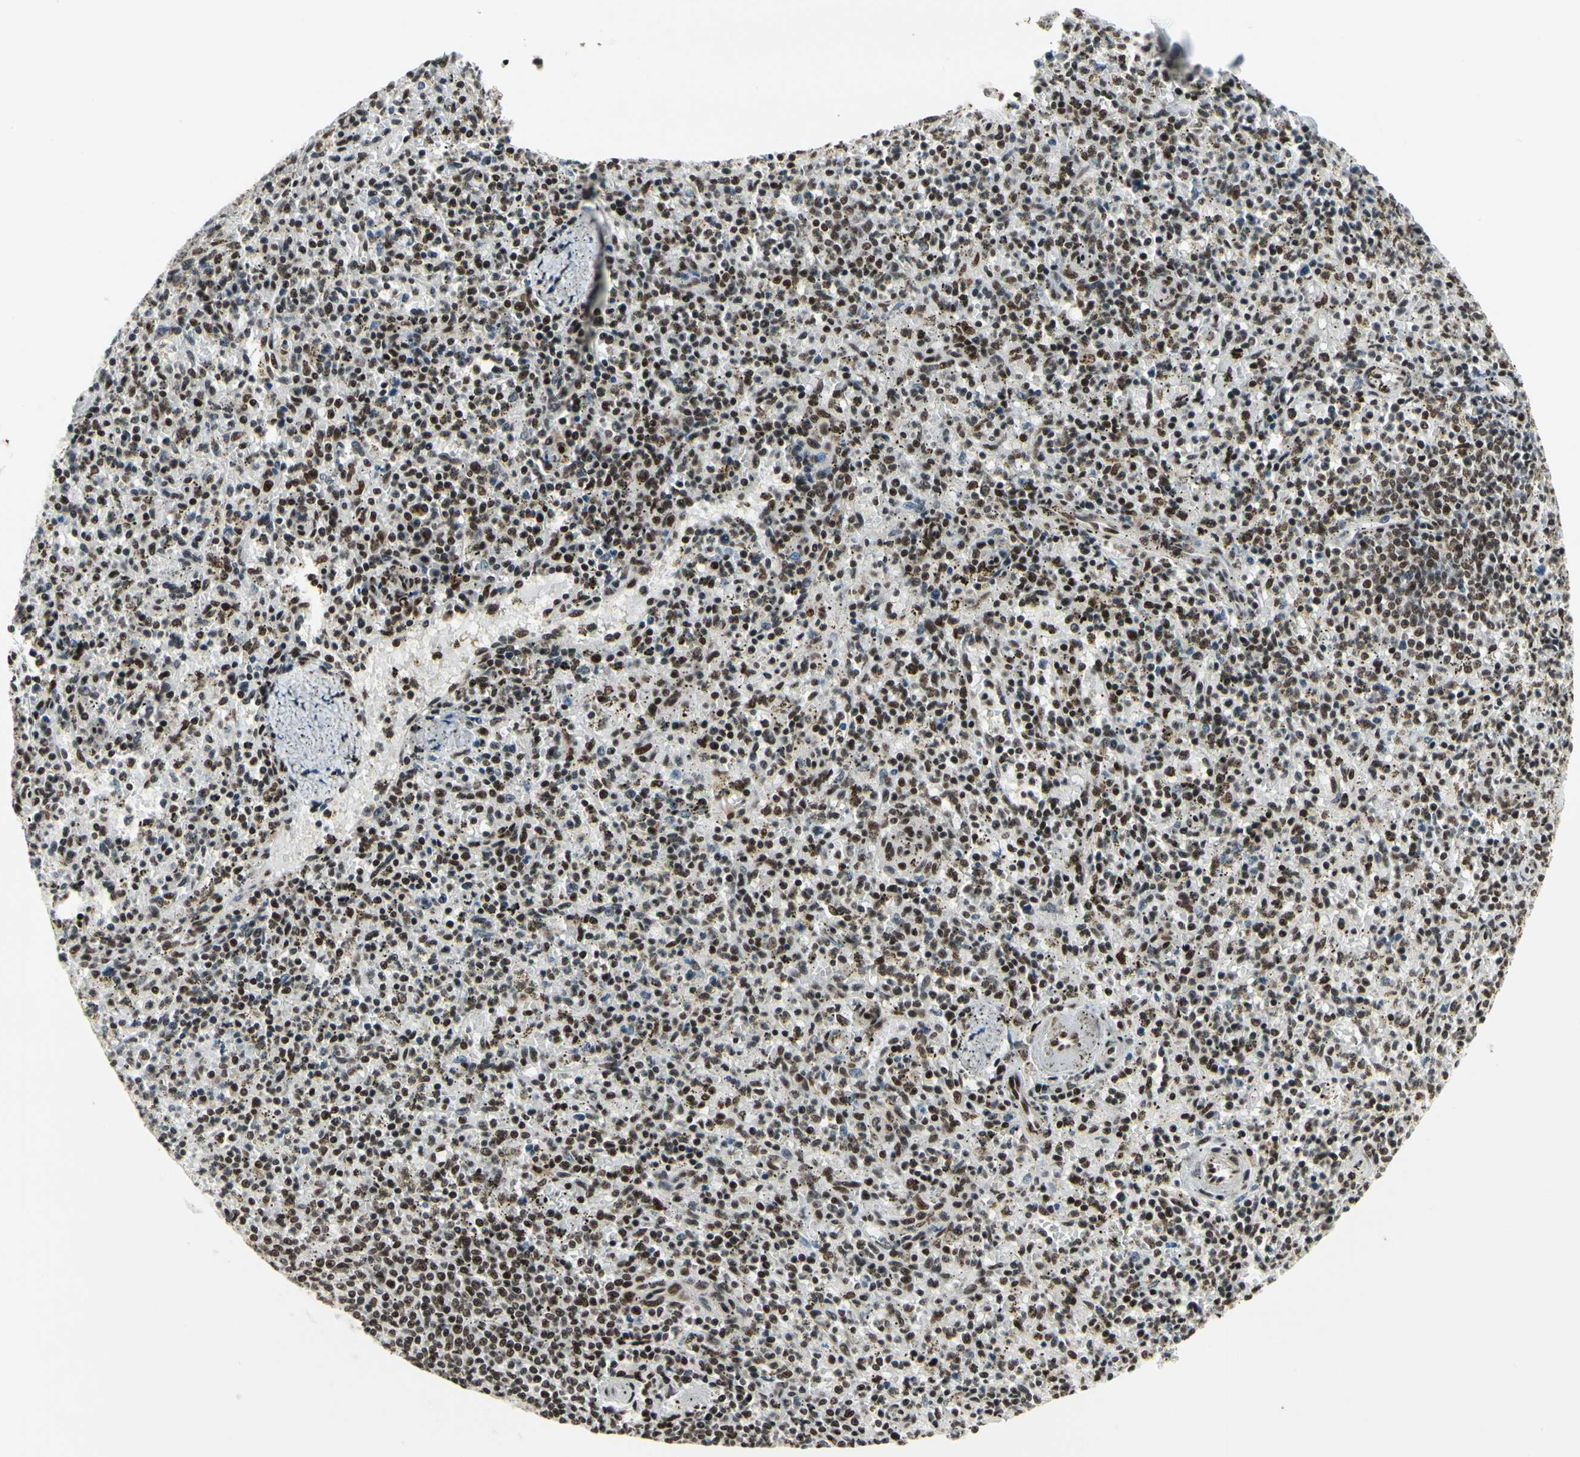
{"staining": {"intensity": "strong", "quantity": ">75%", "location": "nuclear"}, "tissue": "spleen", "cell_type": "Cells in red pulp", "image_type": "normal", "snomed": [{"axis": "morphology", "description": "Normal tissue, NOS"}, {"axis": "topography", "description": "Spleen"}], "caption": "A brown stain highlights strong nuclear staining of a protein in cells in red pulp of benign human spleen.", "gene": "SRSF11", "patient": {"sex": "male", "age": 72}}